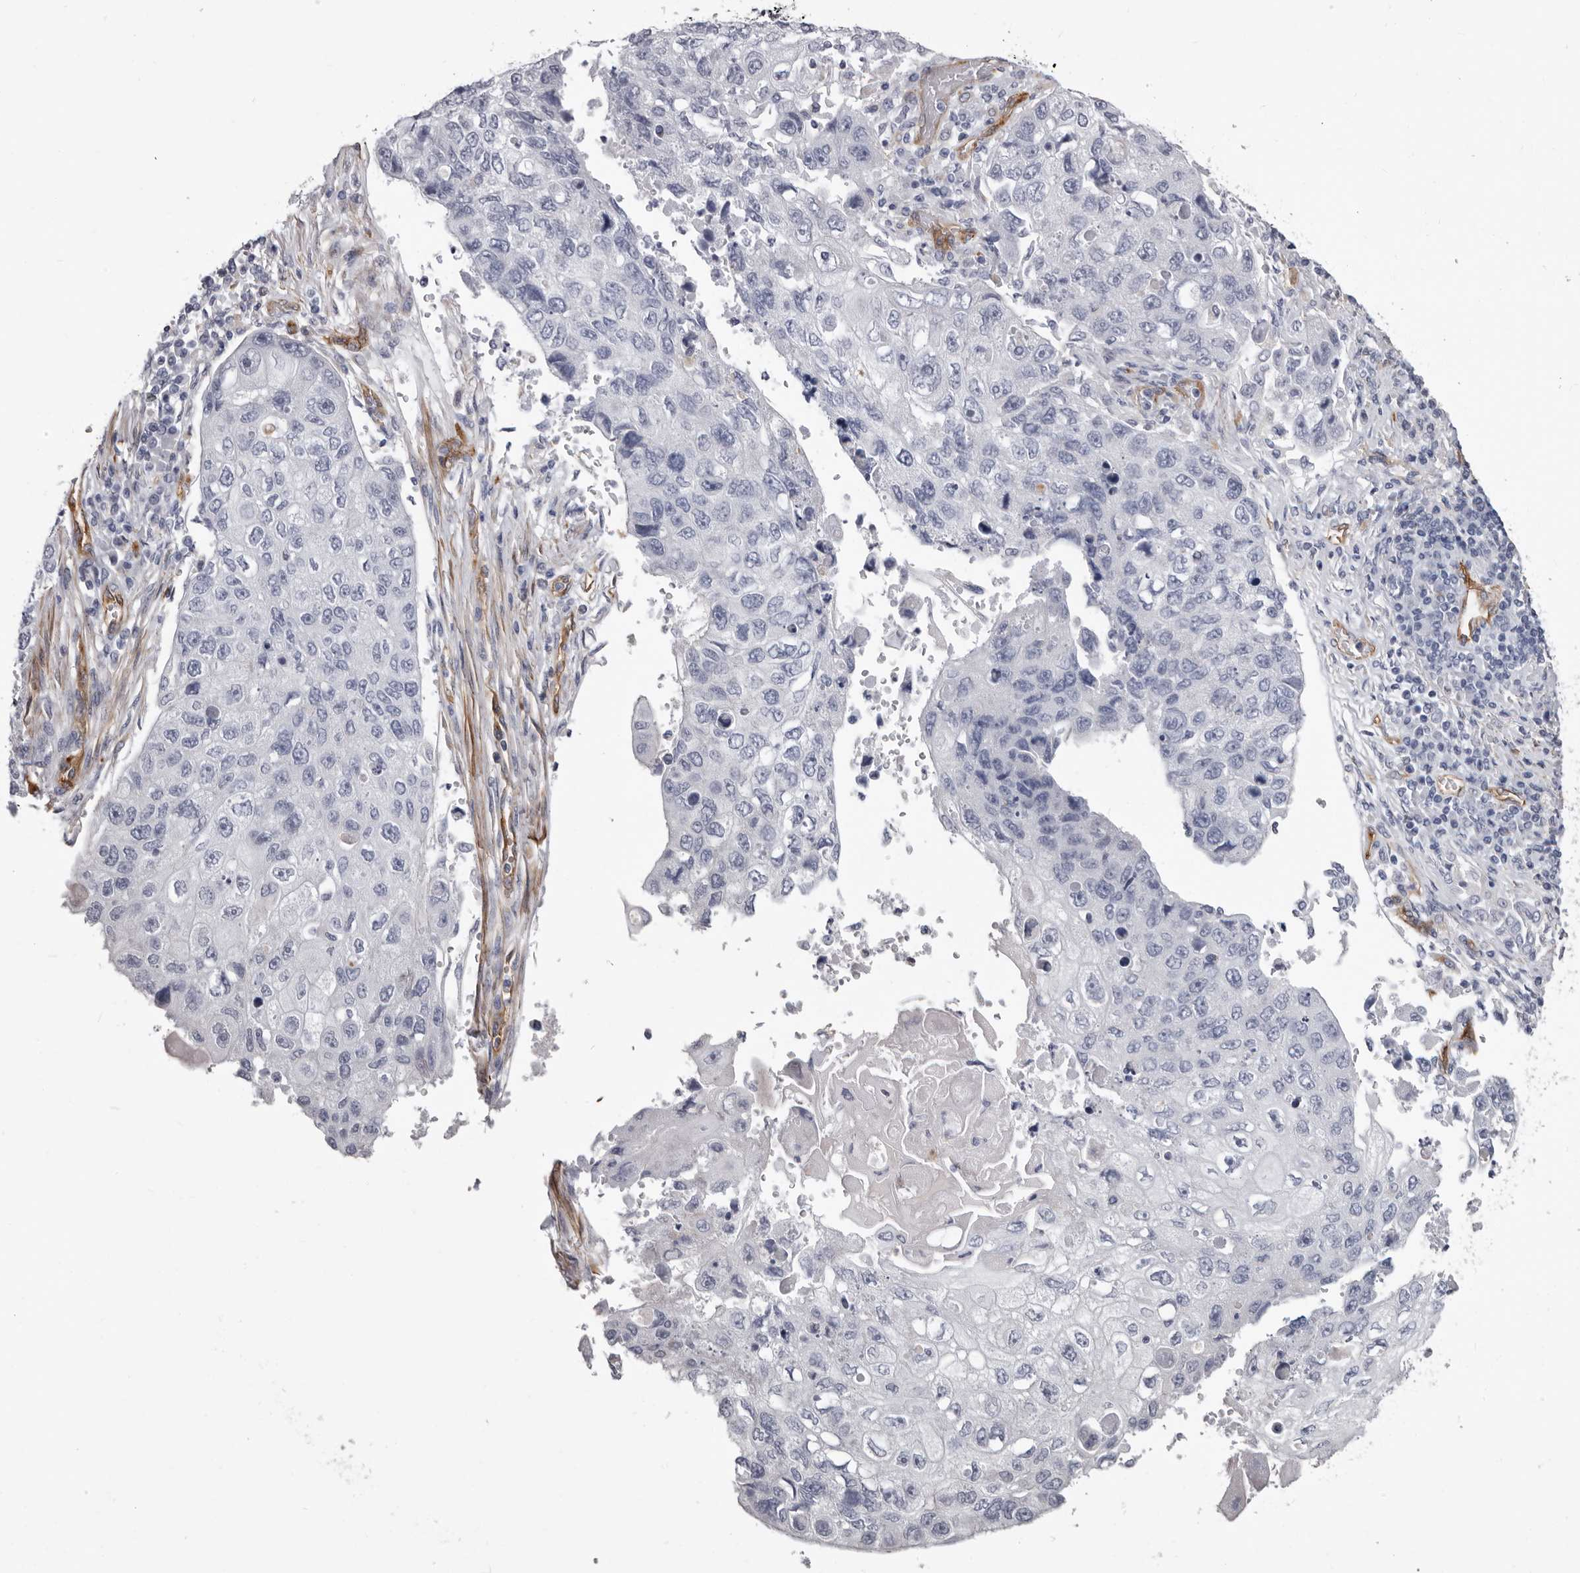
{"staining": {"intensity": "negative", "quantity": "none", "location": "none"}, "tissue": "lung cancer", "cell_type": "Tumor cells", "image_type": "cancer", "snomed": [{"axis": "morphology", "description": "Squamous cell carcinoma, NOS"}, {"axis": "topography", "description": "Lung"}], "caption": "There is no significant positivity in tumor cells of lung squamous cell carcinoma. (DAB (3,3'-diaminobenzidine) immunohistochemistry with hematoxylin counter stain).", "gene": "ADGRL4", "patient": {"sex": "male", "age": 61}}